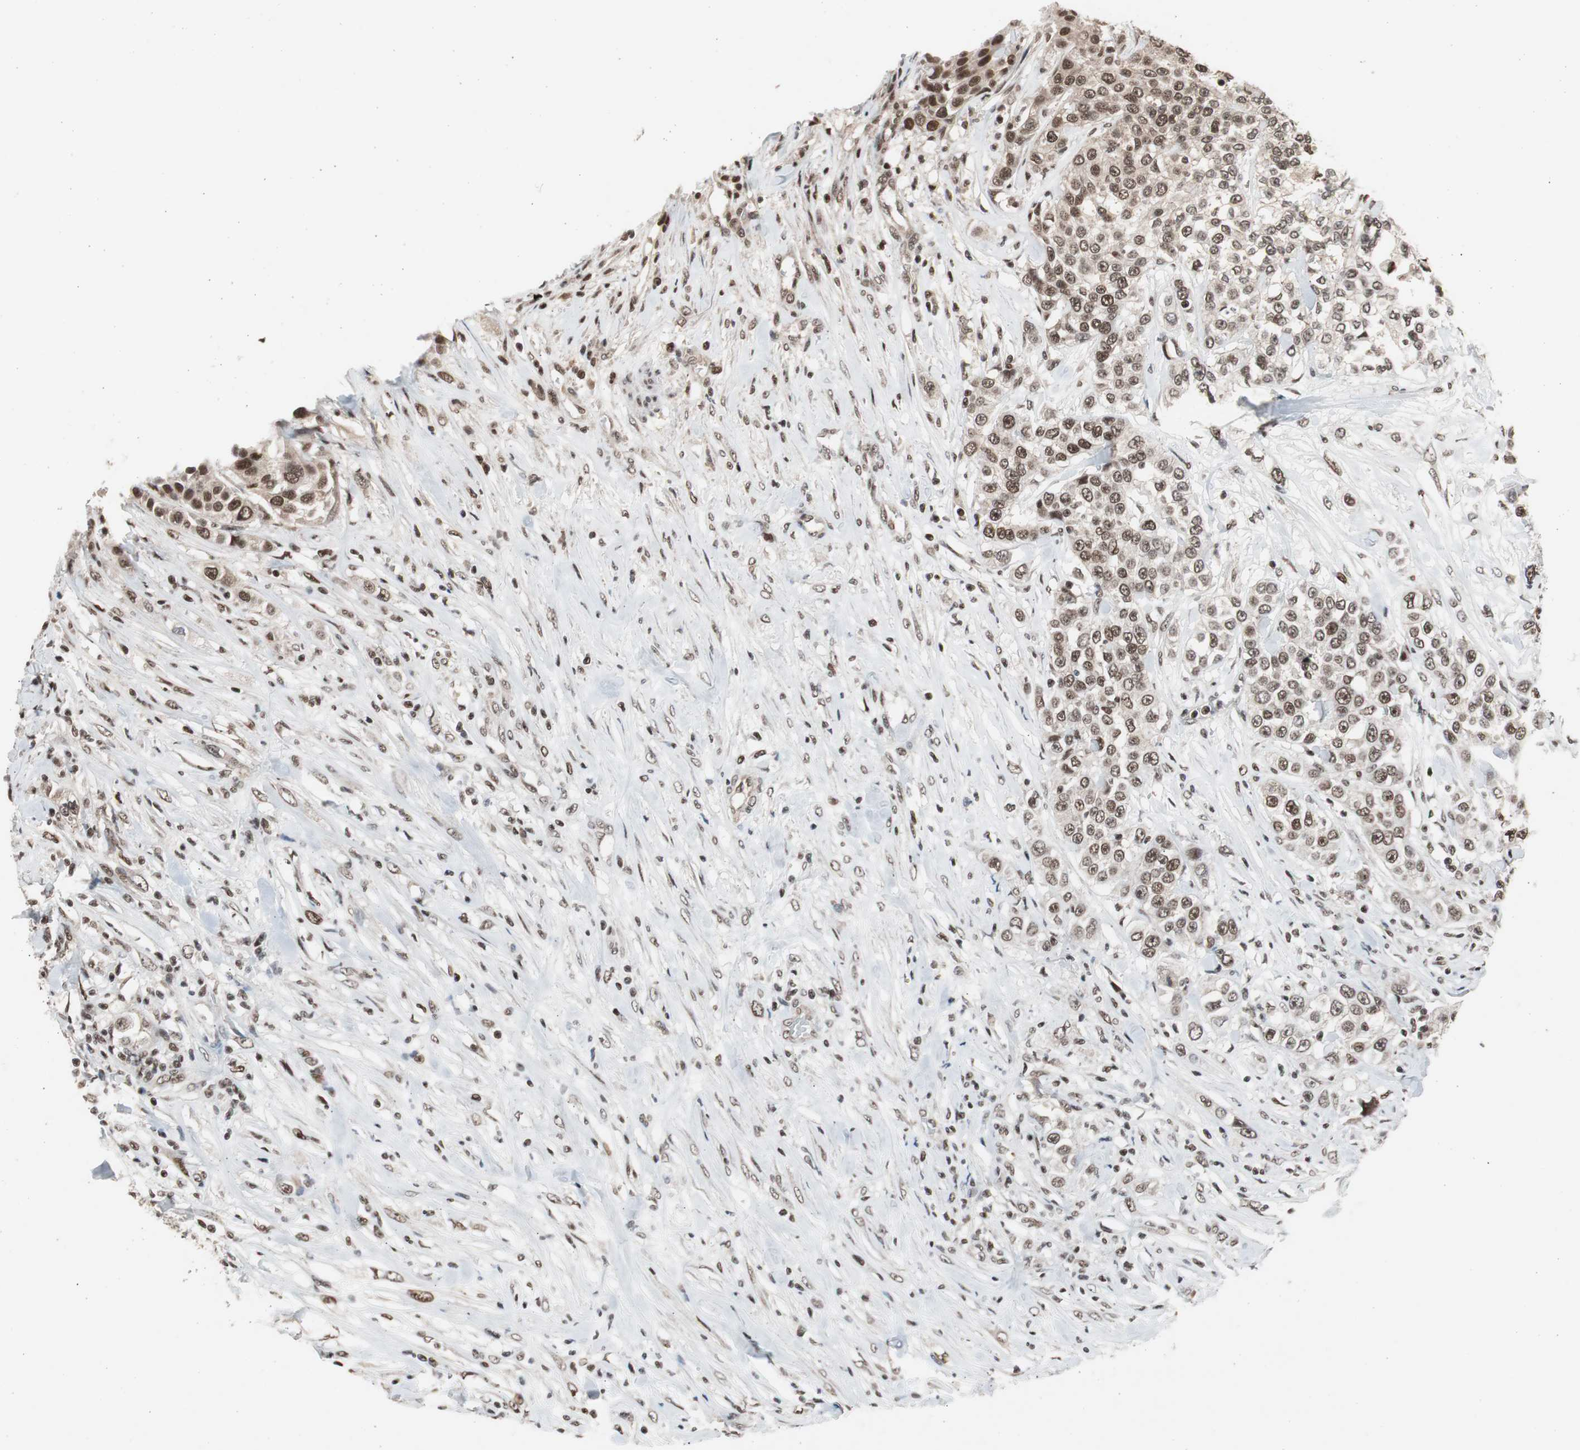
{"staining": {"intensity": "moderate", "quantity": ">75%", "location": "nuclear"}, "tissue": "urothelial cancer", "cell_type": "Tumor cells", "image_type": "cancer", "snomed": [{"axis": "morphology", "description": "Urothelial carcinoma, High grade"}, {"axis": "topography", "description": "Urinary bladder"}], "caption": "Moderate nuclear staining for a protein is seen in approximately >75% of tumor cells of urothelial cancer using immunohistochemistry.", "gene": "RPA1", "patient": {"sex": "female", "age": 80}}